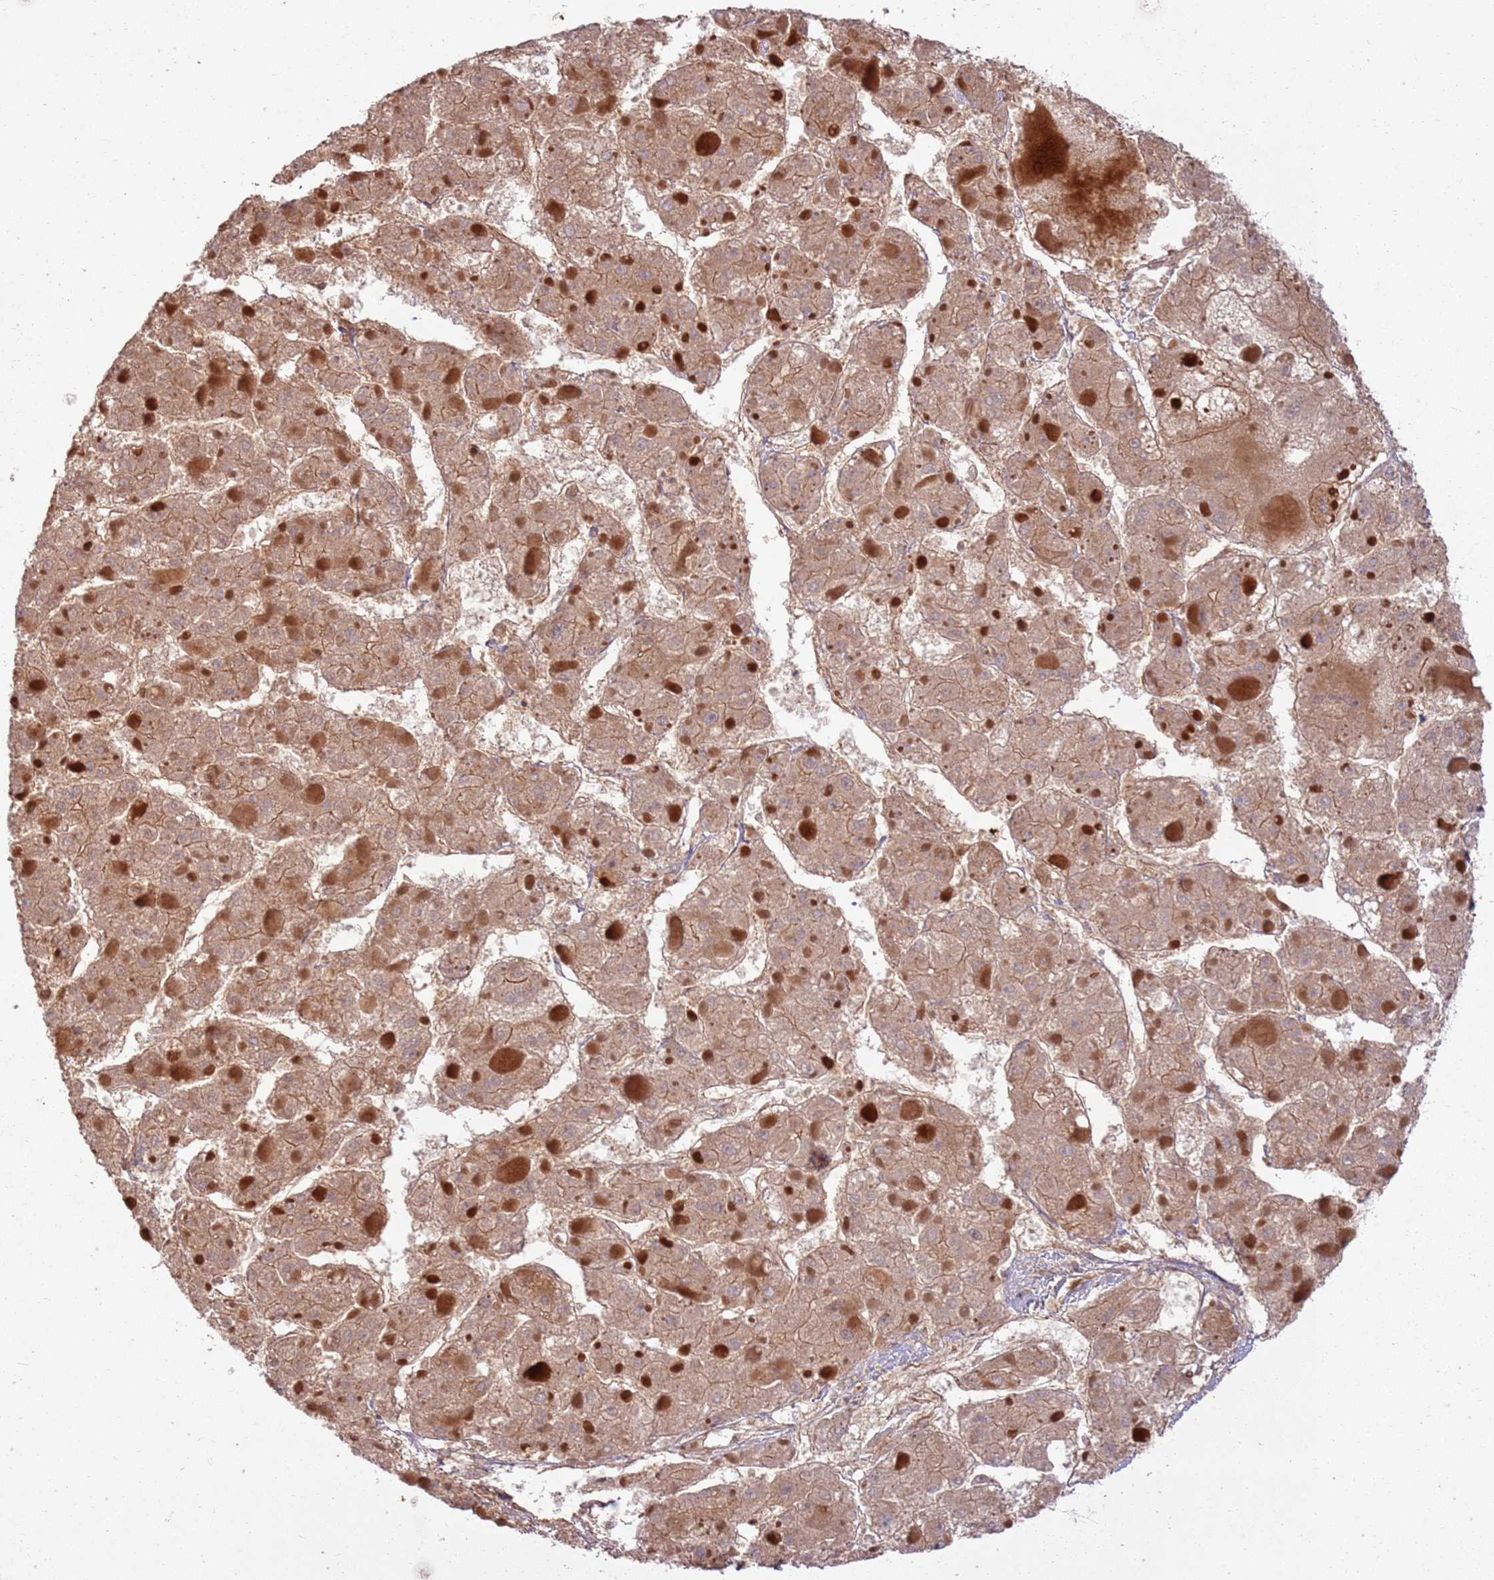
{"staining": {"intensity": "moderate", "quantity": ">75%", "location": "cytoplasmic/membranous"}, "tissue": "liver cancer", "cell_type": "Tumor cells", "image_type": "cancer", "snomed": [{"axis": "morphology", "description": "Carcinoma, Hepatocellular, NOS"}, {"axis": "topography", "description": "Liver"}], "caption": "A brown stain shows moderate cytoplasmic/membranous staining of a protein in liver hepatocellular carcinoma tumor cells. (Brightfield microscopy of DAB IHC at high magnification).", "gene": "ZNF623", "patient": {"sex": "female", "age": 73}}